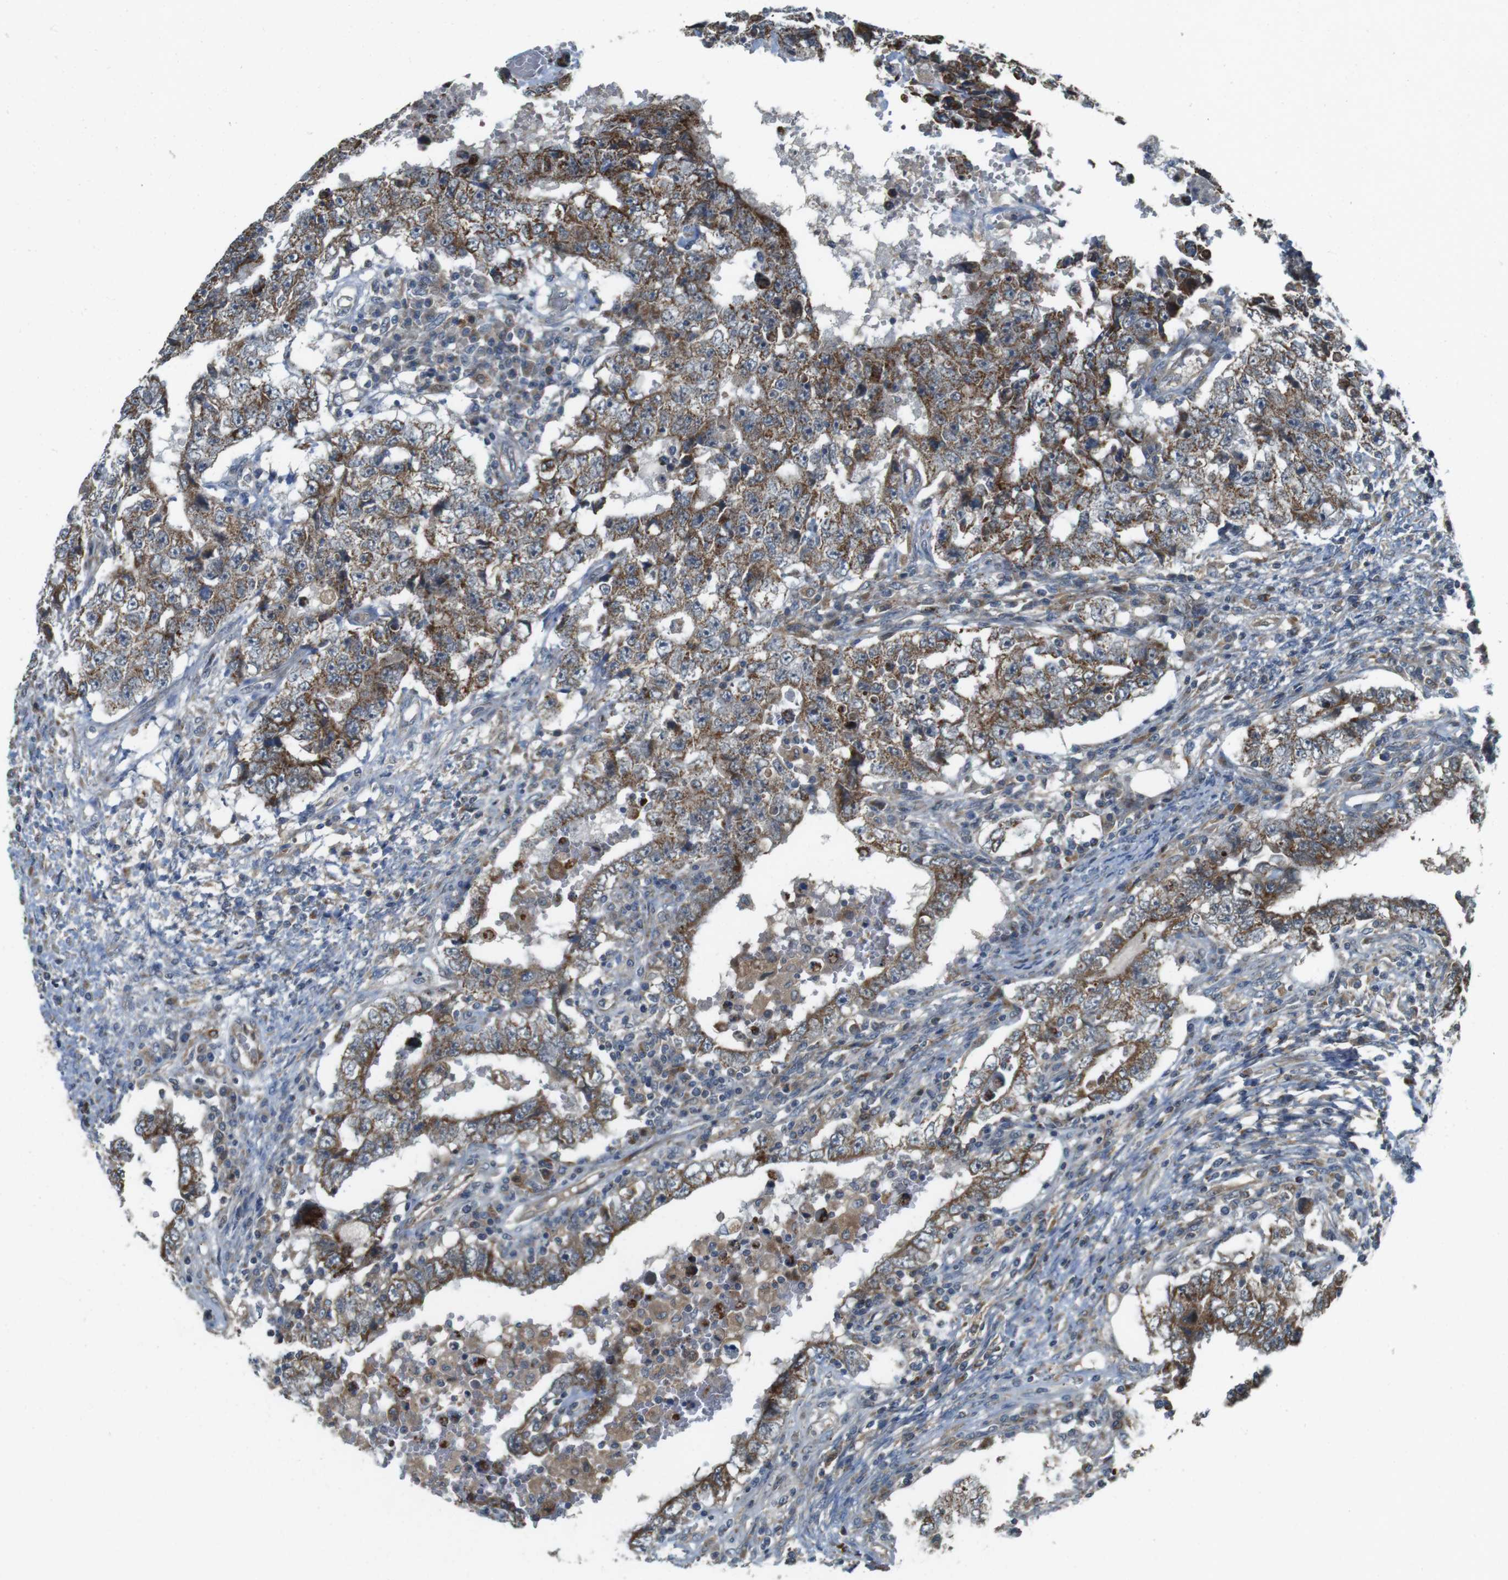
{"staining": {"intensity": "moderate", "quantity": ">75%", "location": "cytoplasmic/membranous"}, "tissue": "testis cancer", "cell_type": "Tumor cells", "image_type": "cancer", "snomed": [{"axis": "morphology", "description": "Carcinoma, Embryonal, NOS"}, {"axis": "topography", "description": "Testis"}], "caption": "Testis cancer stained with a protein marker demonstrates moderate staining in tumor cells.", "gene": "IFFO2", "patient": {"sex": "male", "age": 26}}